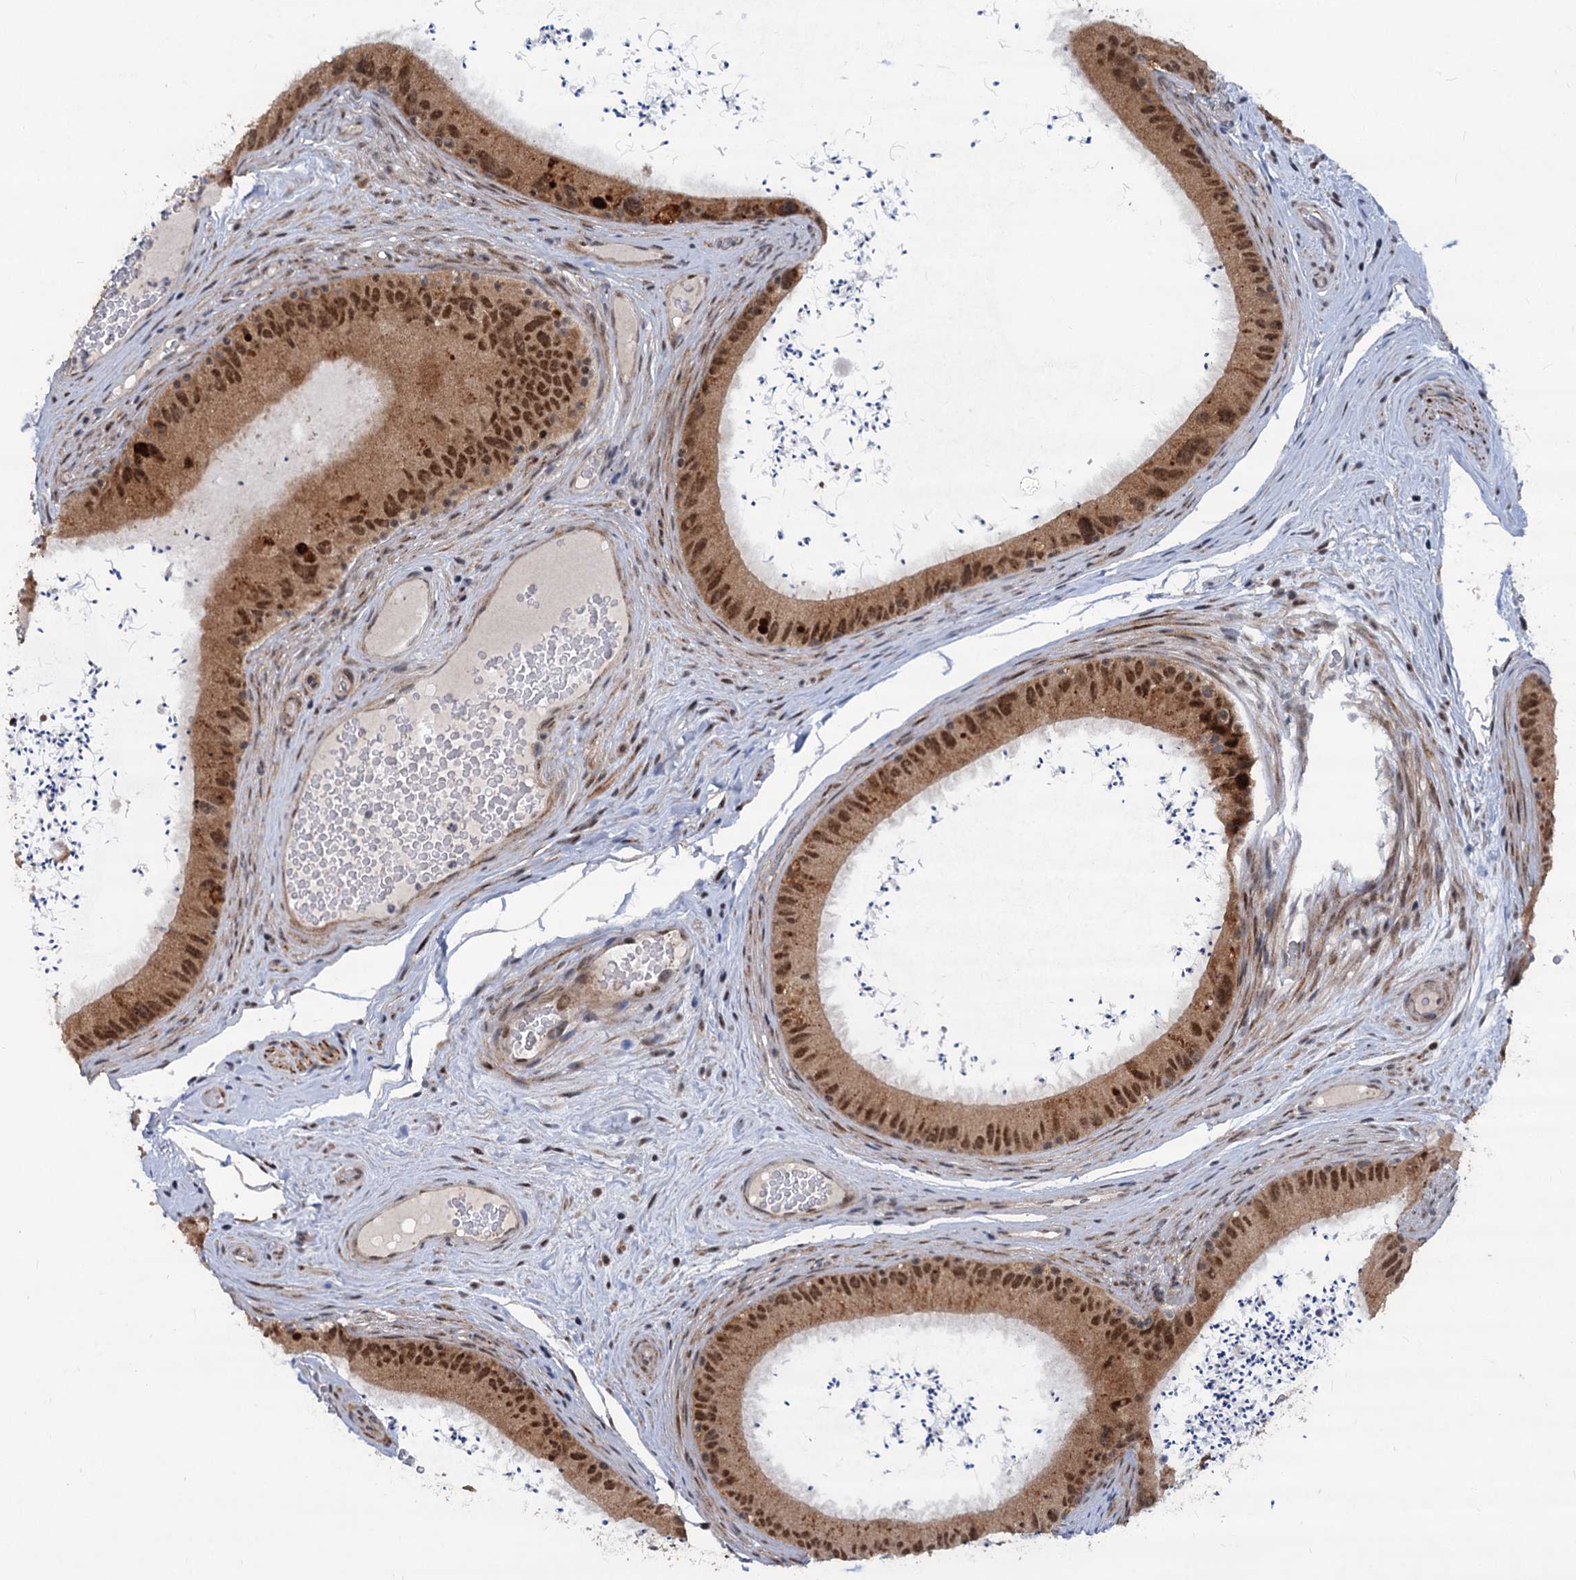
{"staining": {"intensity": "moderate", "quantity": ">75%", "location": "cytoplasmic/membranous,nuclear"}, "tissue": "epididymis", "cell_type": "Glandular cells", "image_type": "normal", "snomed": [{"axis": "morphology", "description": "Normal tissue, NOS"}, {"axis": "topography", "description": "Epididymis, spermatic cord, NOS"}], "caption": "Immunohistochemistry (IHC) staining of unremarkable epididymis, which exhibits medium levels of moderate cytoplasmic/membranous,nuclear positivity in approximately >75% of glandular cells indicating moderate cytoplasmic/membranous,nuclear protein positivity. The staining was performed using DAB (3,3'-diaminobenzidine) (brown) for protein detection and nuclei were counterstained in hematoxylin (blue).", "gene": "PHF8", "patient": {"sex": "male", "age": 50}}